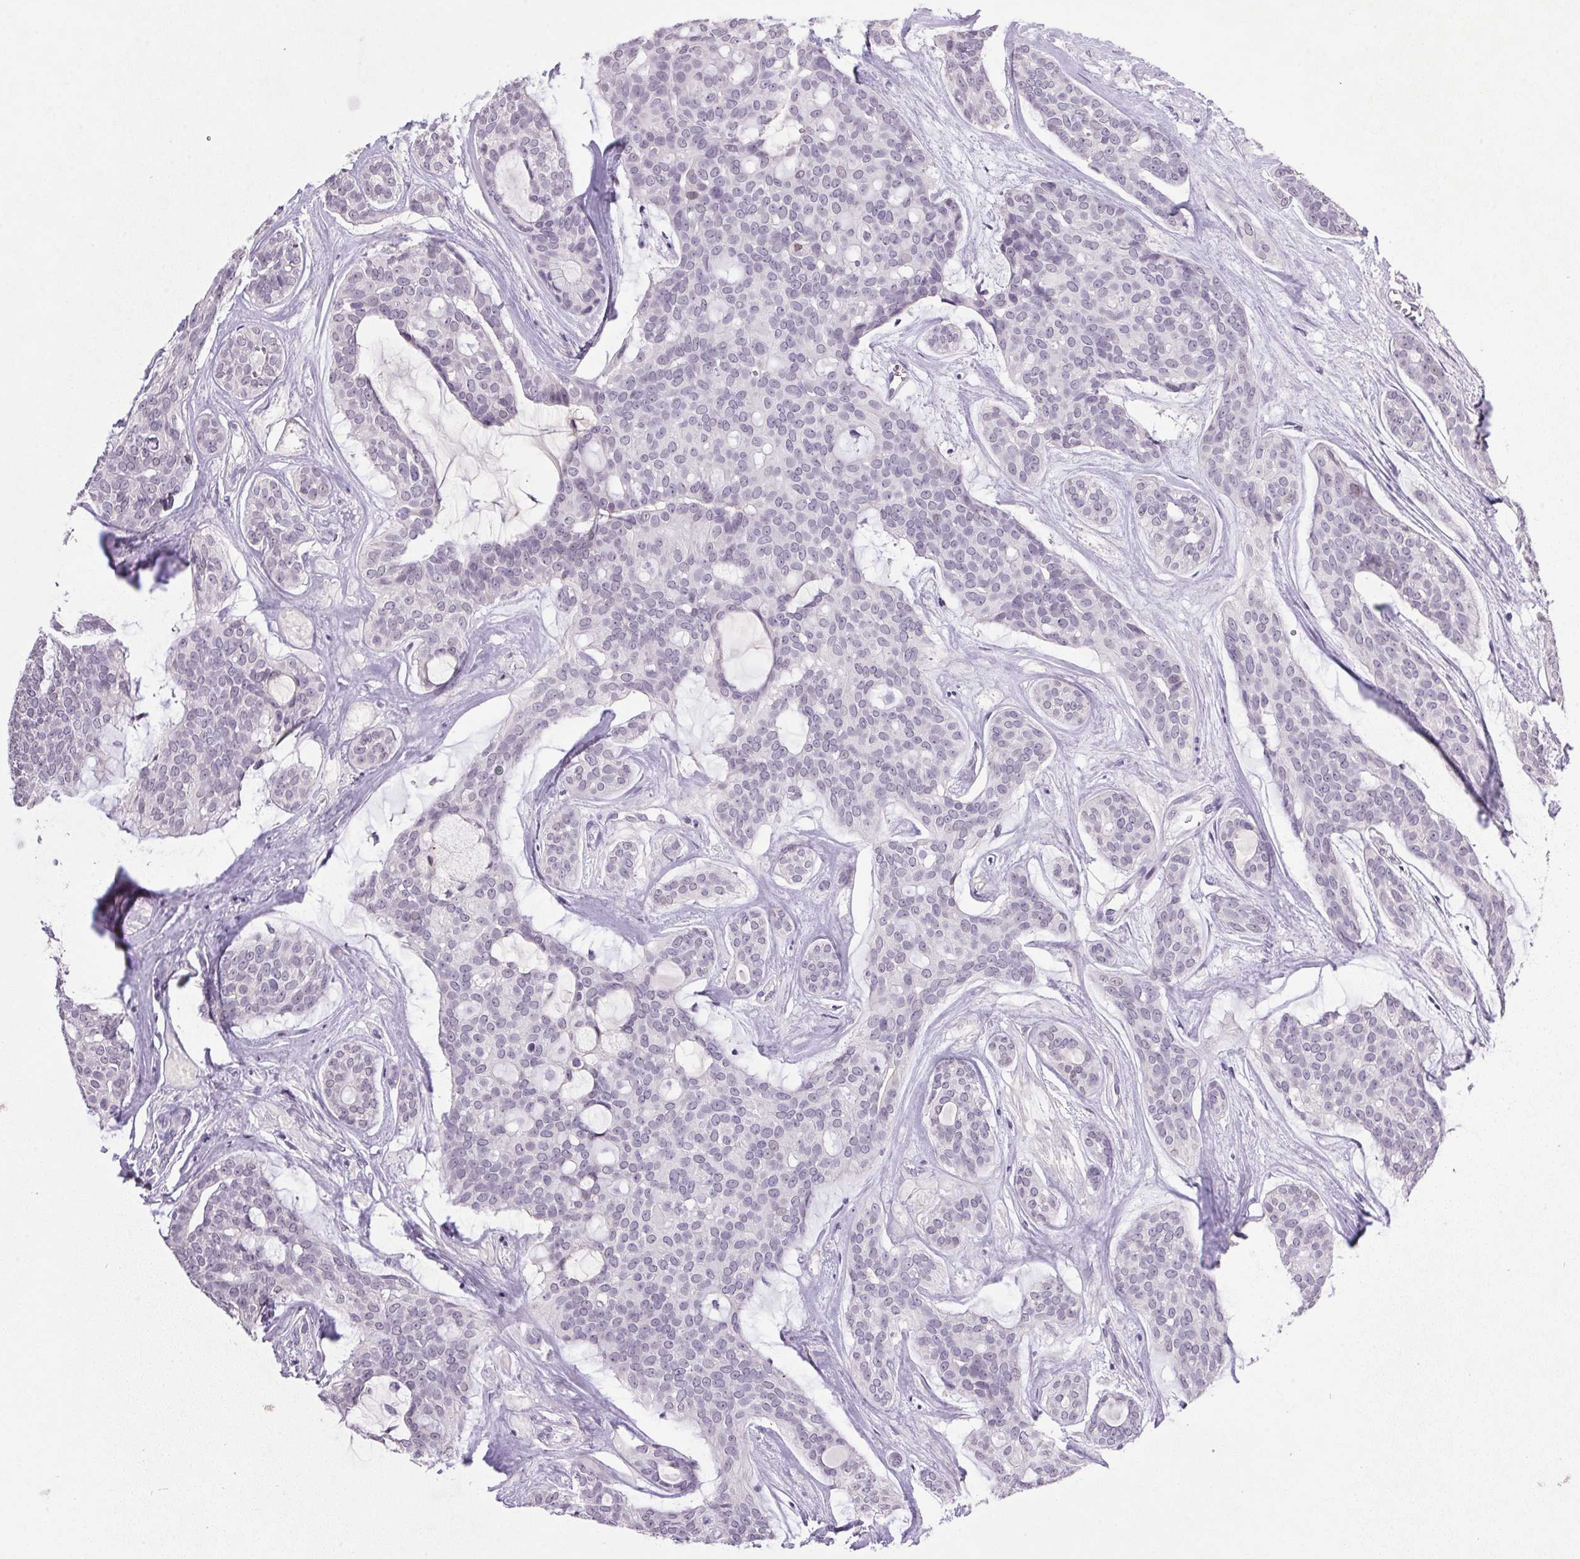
{"staining": {"intensity": "negative", "quantity": "none", "location": "none"}, "tissue": "head and neck cancer", "cell_type": "Tumor cells", "image_type": "cancer", "snomed": [{"axis": "morphology", "description": "Adenocarcinoma, NOS"}, {"axis": "topography", "description": "Head-Neck"}], "caption": "Immunohistochemistry of human head and neck adenocarcinoma displays no staining in tumor cells.", "gene": "TRDN", "patient": {"sex": "male", "age": 66}}